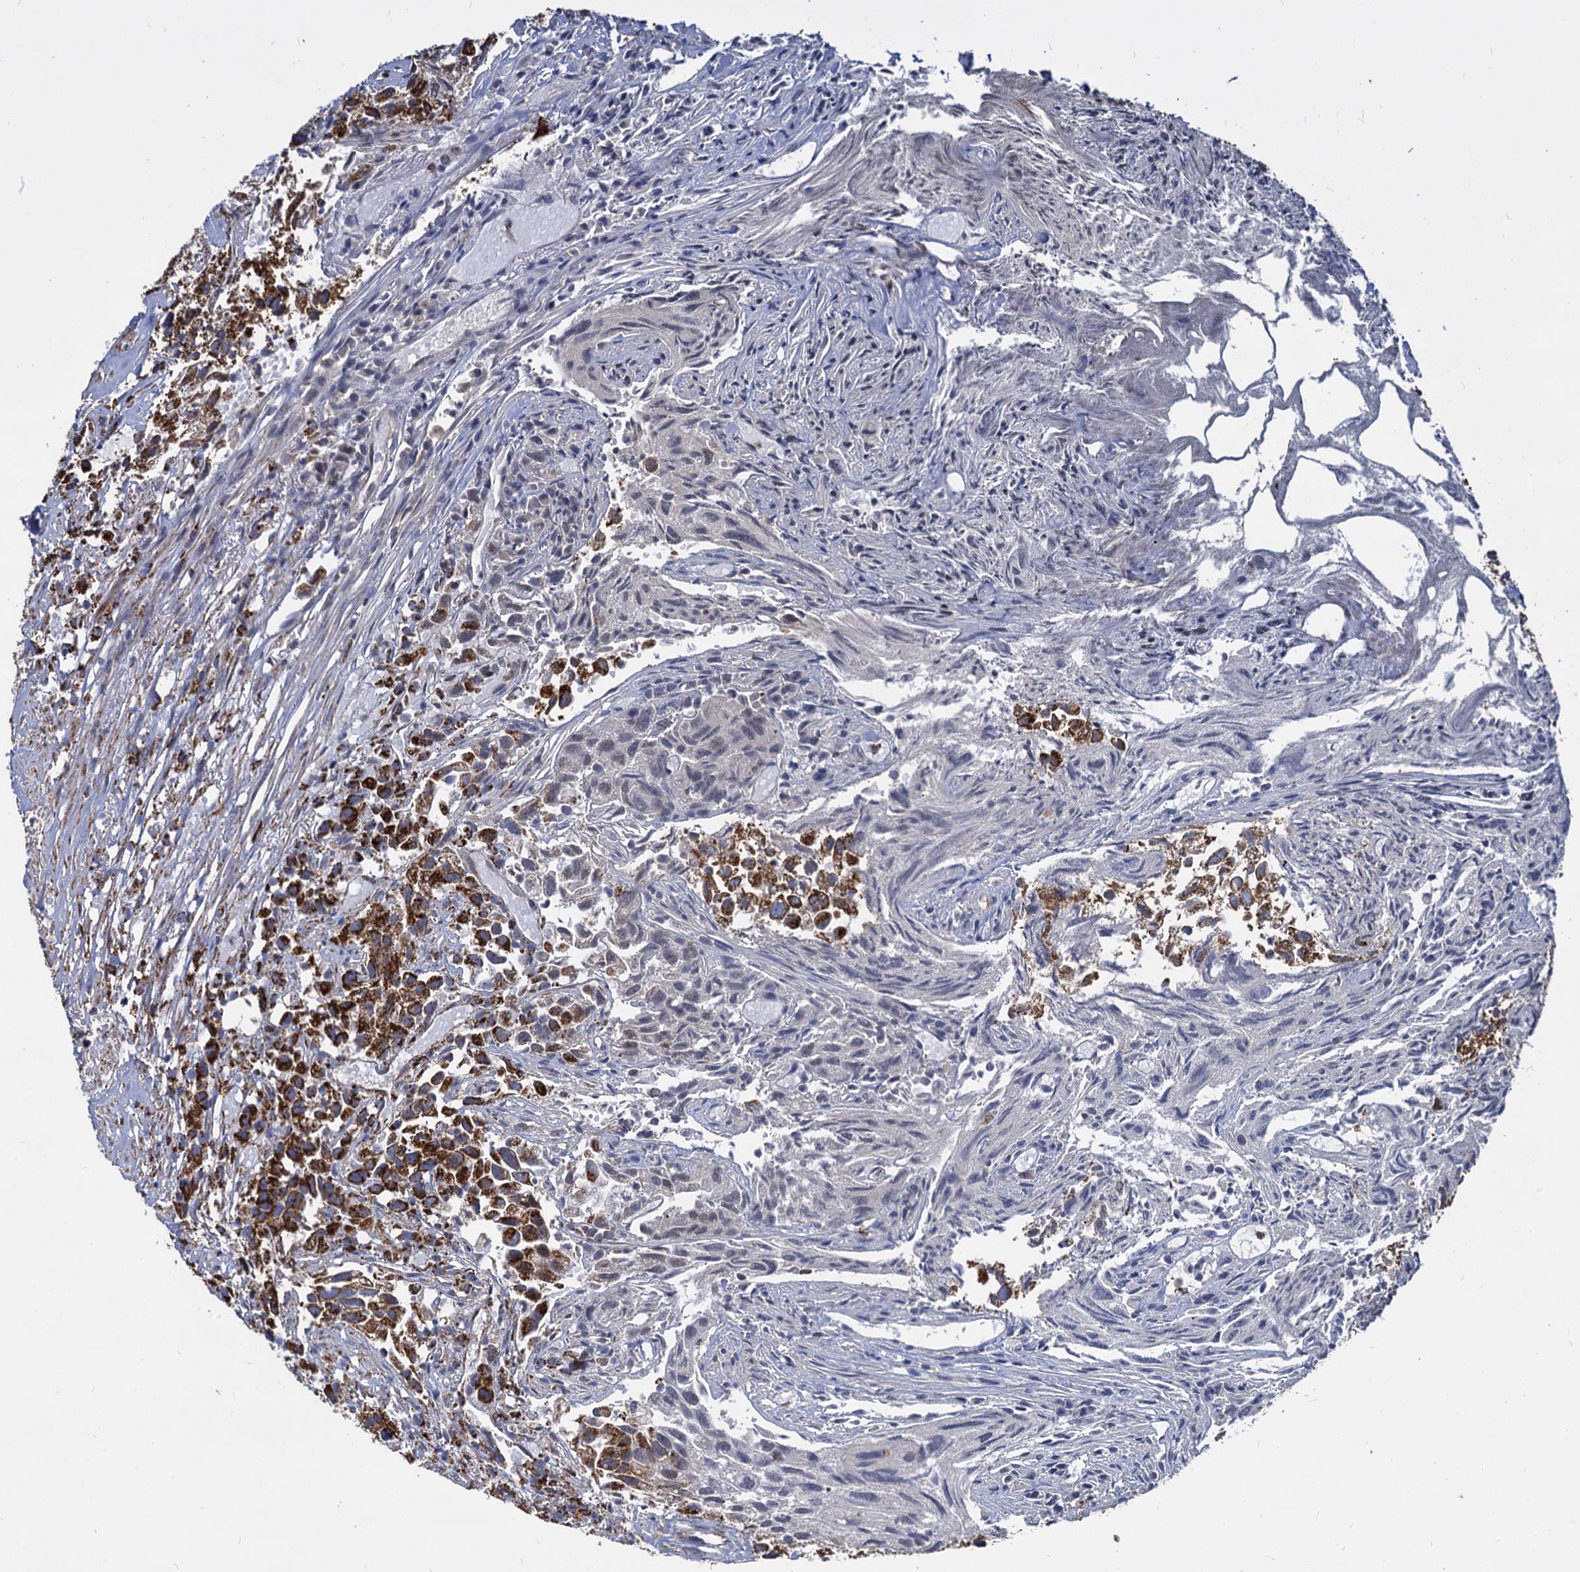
{"staining": {"intensity": "strong", "quantity": ">75%", "location": "cytoplasmic/membranous"}, "tissue": "urothelial cancer", "cell_type": "Tumor cells", "image_type": "cancer", "snomed": [{"axis": "morphology", "description": "Urothelial carcinoma, High grade"}, {"axis": "topography", "description": "Urinary bladder"}], "caption": "Immunohistochemistry (DAB) staining of human high-grade urothelial carcinoma displays strong cytoplasmic/membranous protein positivity in approximately >75% of tumor cells. Nuclei are stained in blue.", "gene": "TIMM10", "patient": {"sex": "female", "age": 75}}